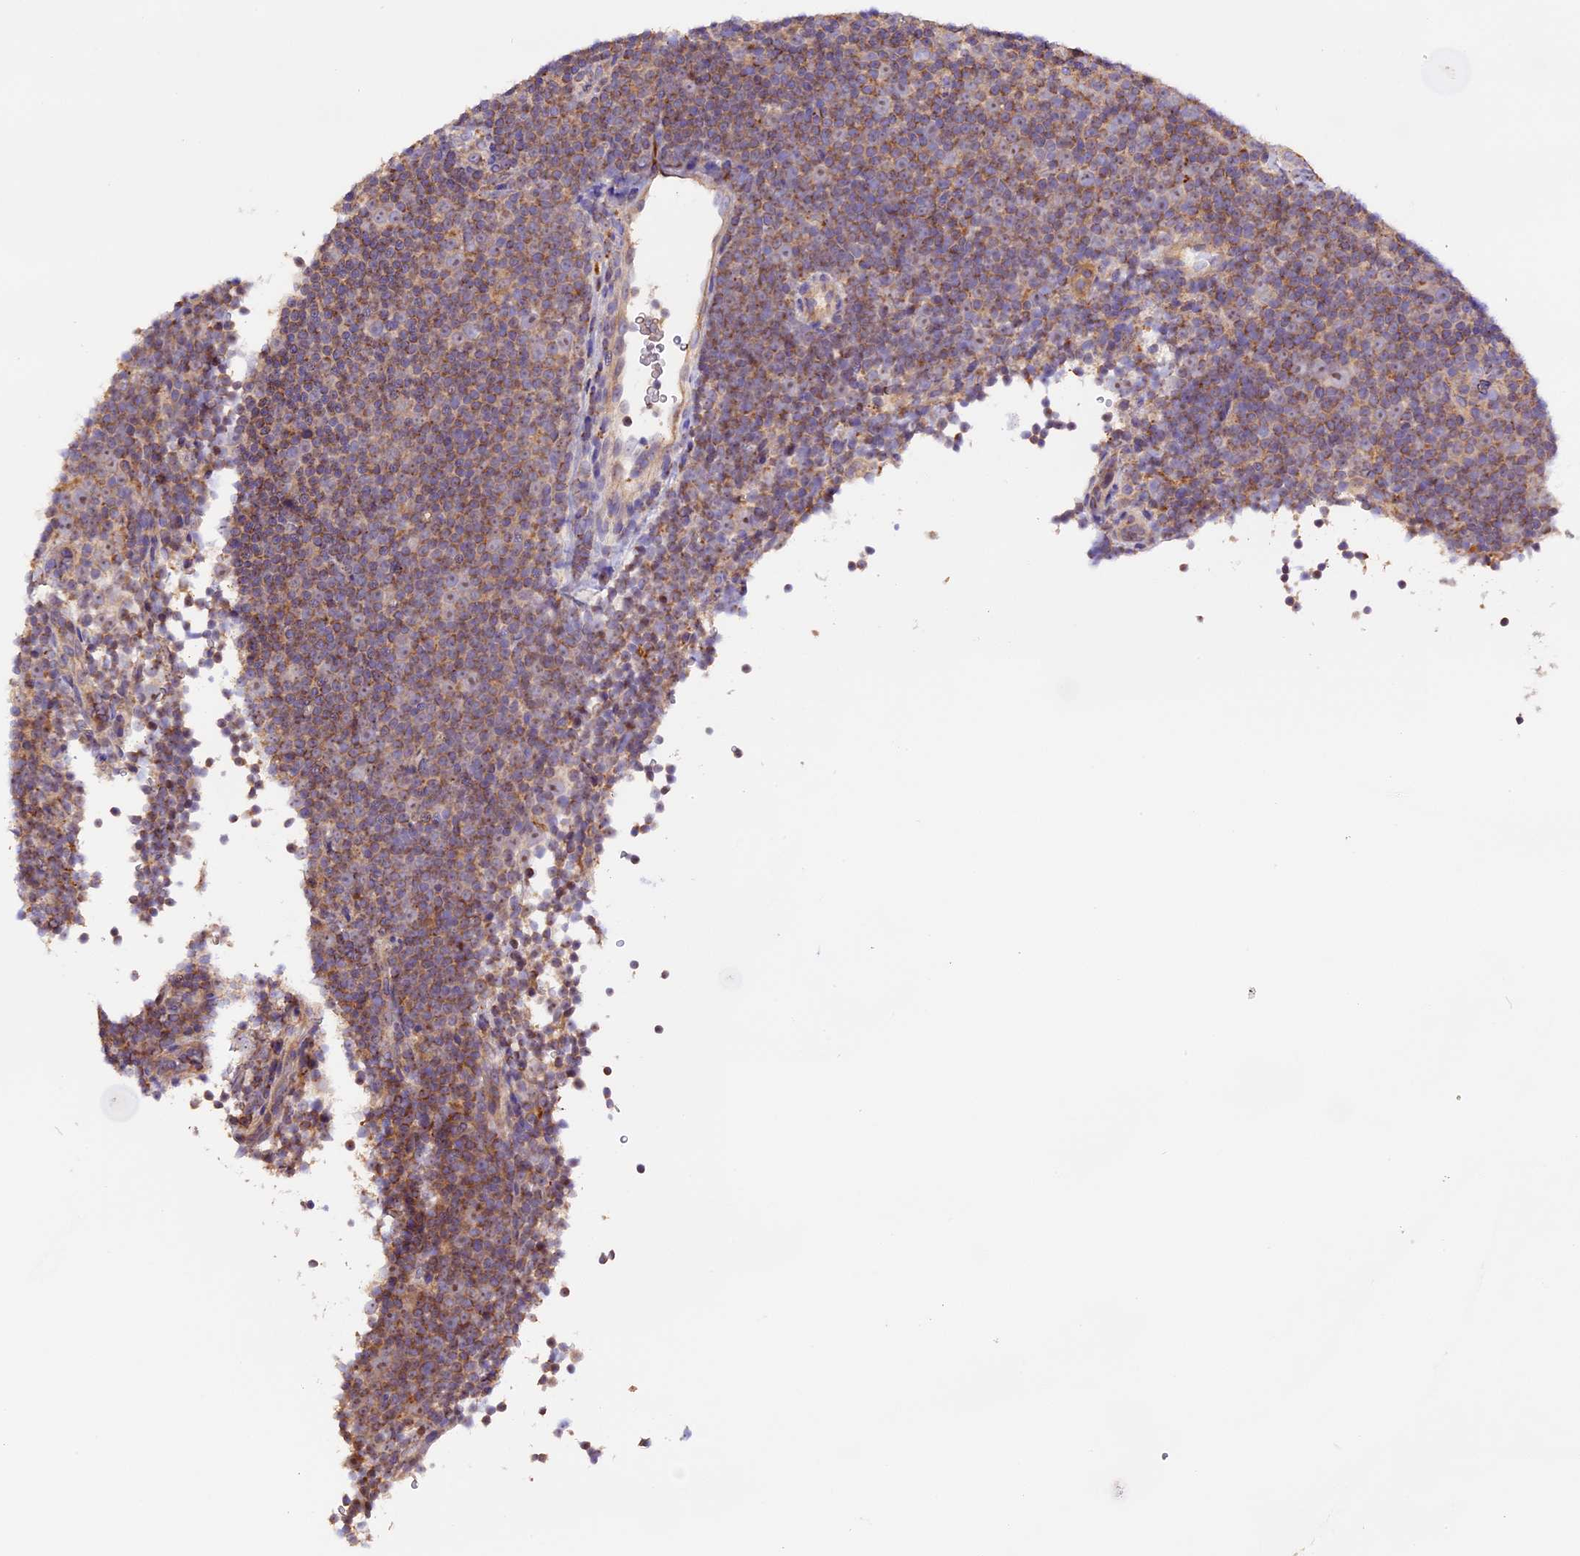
{"staining": {"intensity": "moderate", "quantity": ">75%", "location": "cytoplasmic/membranous"}, "tissue": "lymphoma", "cell_type": "Tumor cells", "image_type": "cancer", "snomed": [{"axis": "morphology", "description": "Malignant lymphoma, non-Hodgkin's type, Low grade"}, {"axis": "topography", "description": "Lymph node"}], "caption": "Immunohistochemical staining of lymphoma shows medium levels of moderate cytoplasmic/membranous staining in approximately >75% of tumor cells. (DAB = brown stain, brightfield microscopy at high magnification).", "gene": "METTL22", "patient": {"sex": "female", "age": 67}}